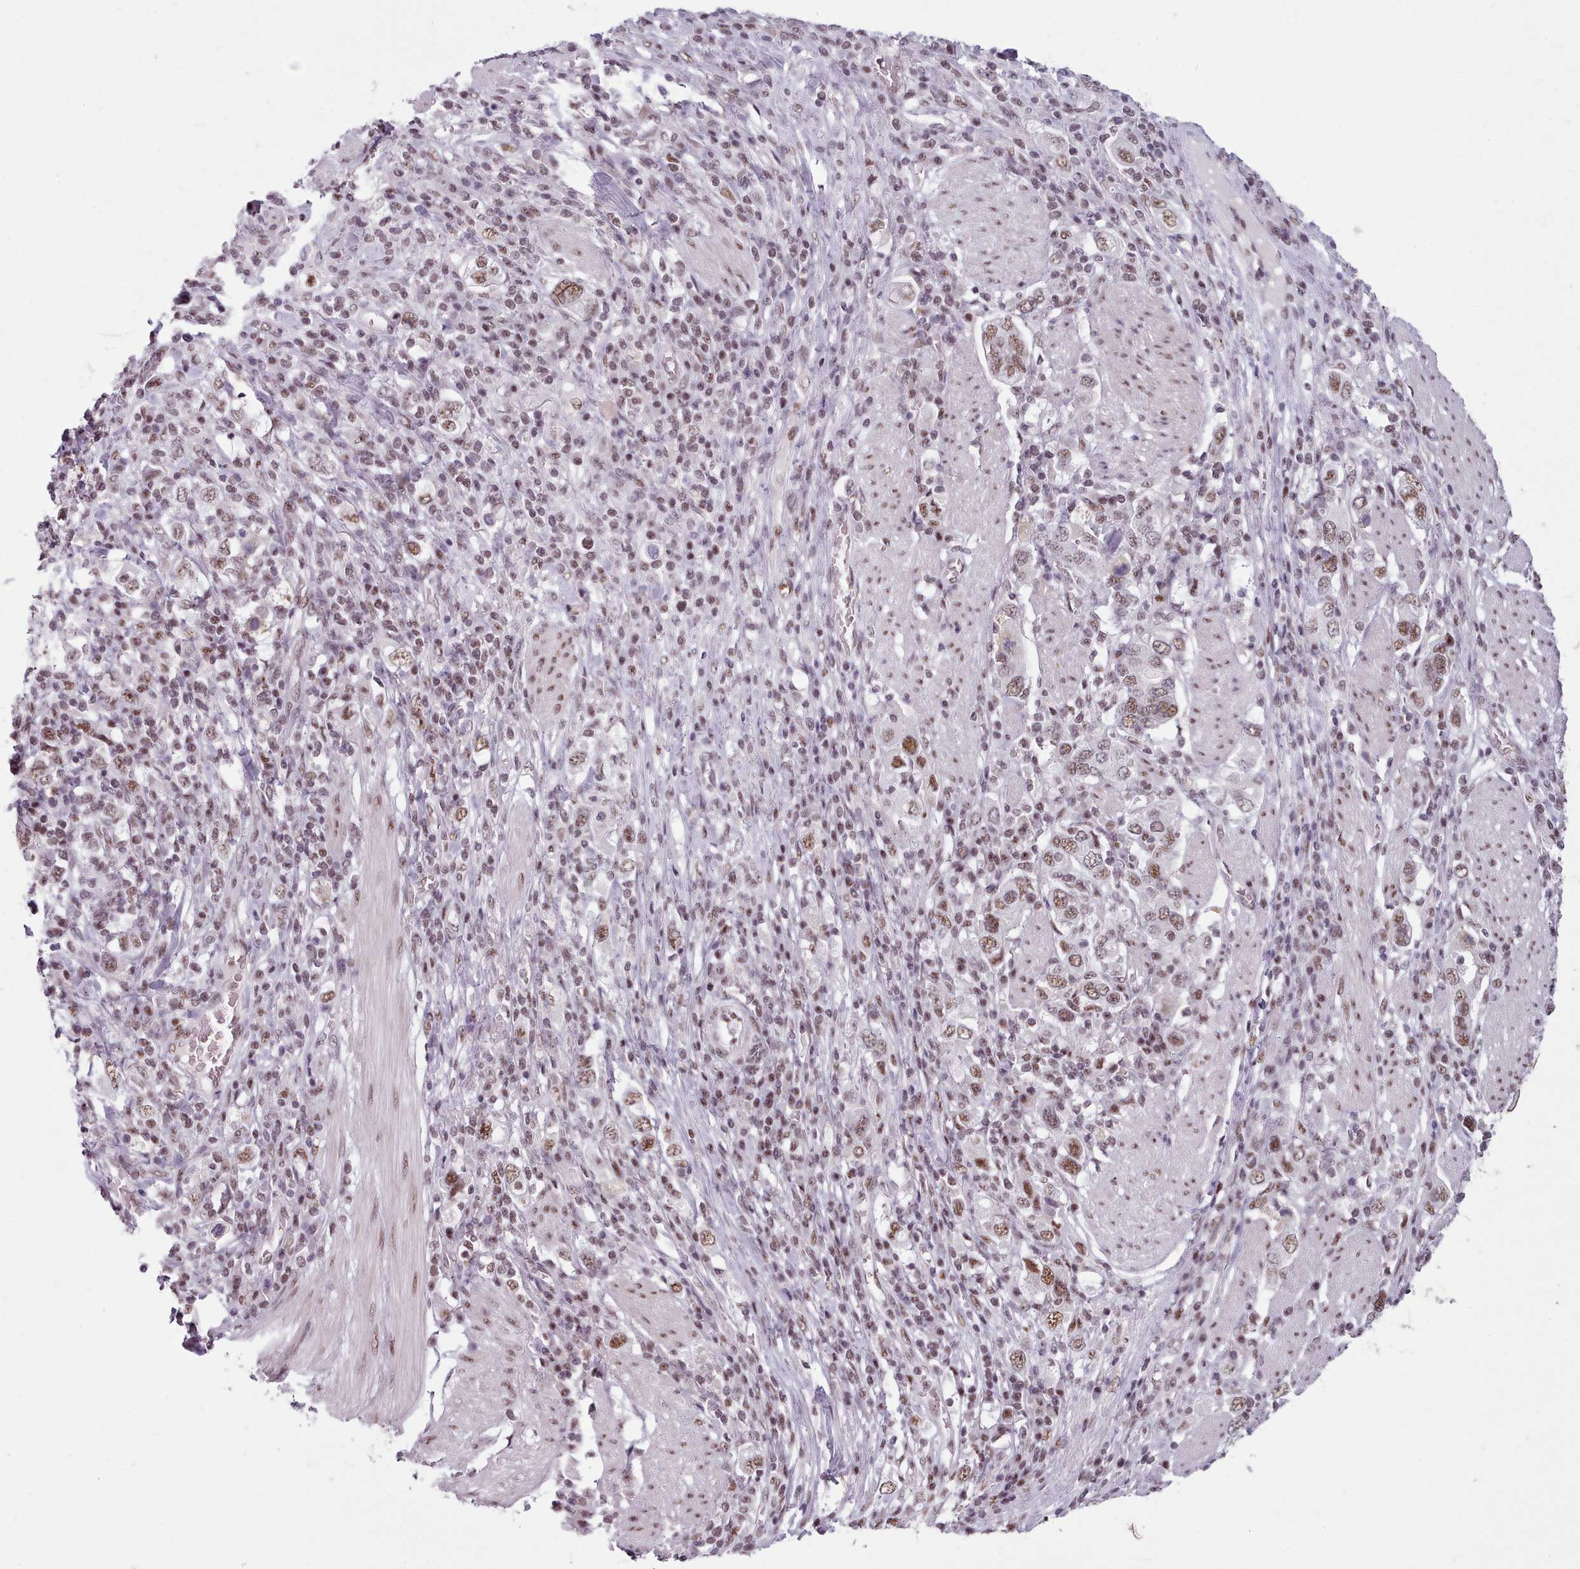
{"staining": {"intensity": "moderate", "quantity": ">75%", "location": "nuclear"}, "tissue": "stomach cancer", "cell_type": "Tumor cells", "image_type": "cancer", "snomed": [{"axis": "morphology", "description": "Adenocarcinoma, NOS"}, {"axis": "topography", "description": "Stomach, upper"}, {"axis": "topography", "description": "Stomach"}], "caption": "Tumor cells display medium levels of moderate nuclear positivity in approximately >75% of cells in stomach adenocarcinoma.", "gene": "SRRM1", "patient": {"sex": "male", "age": 62}}